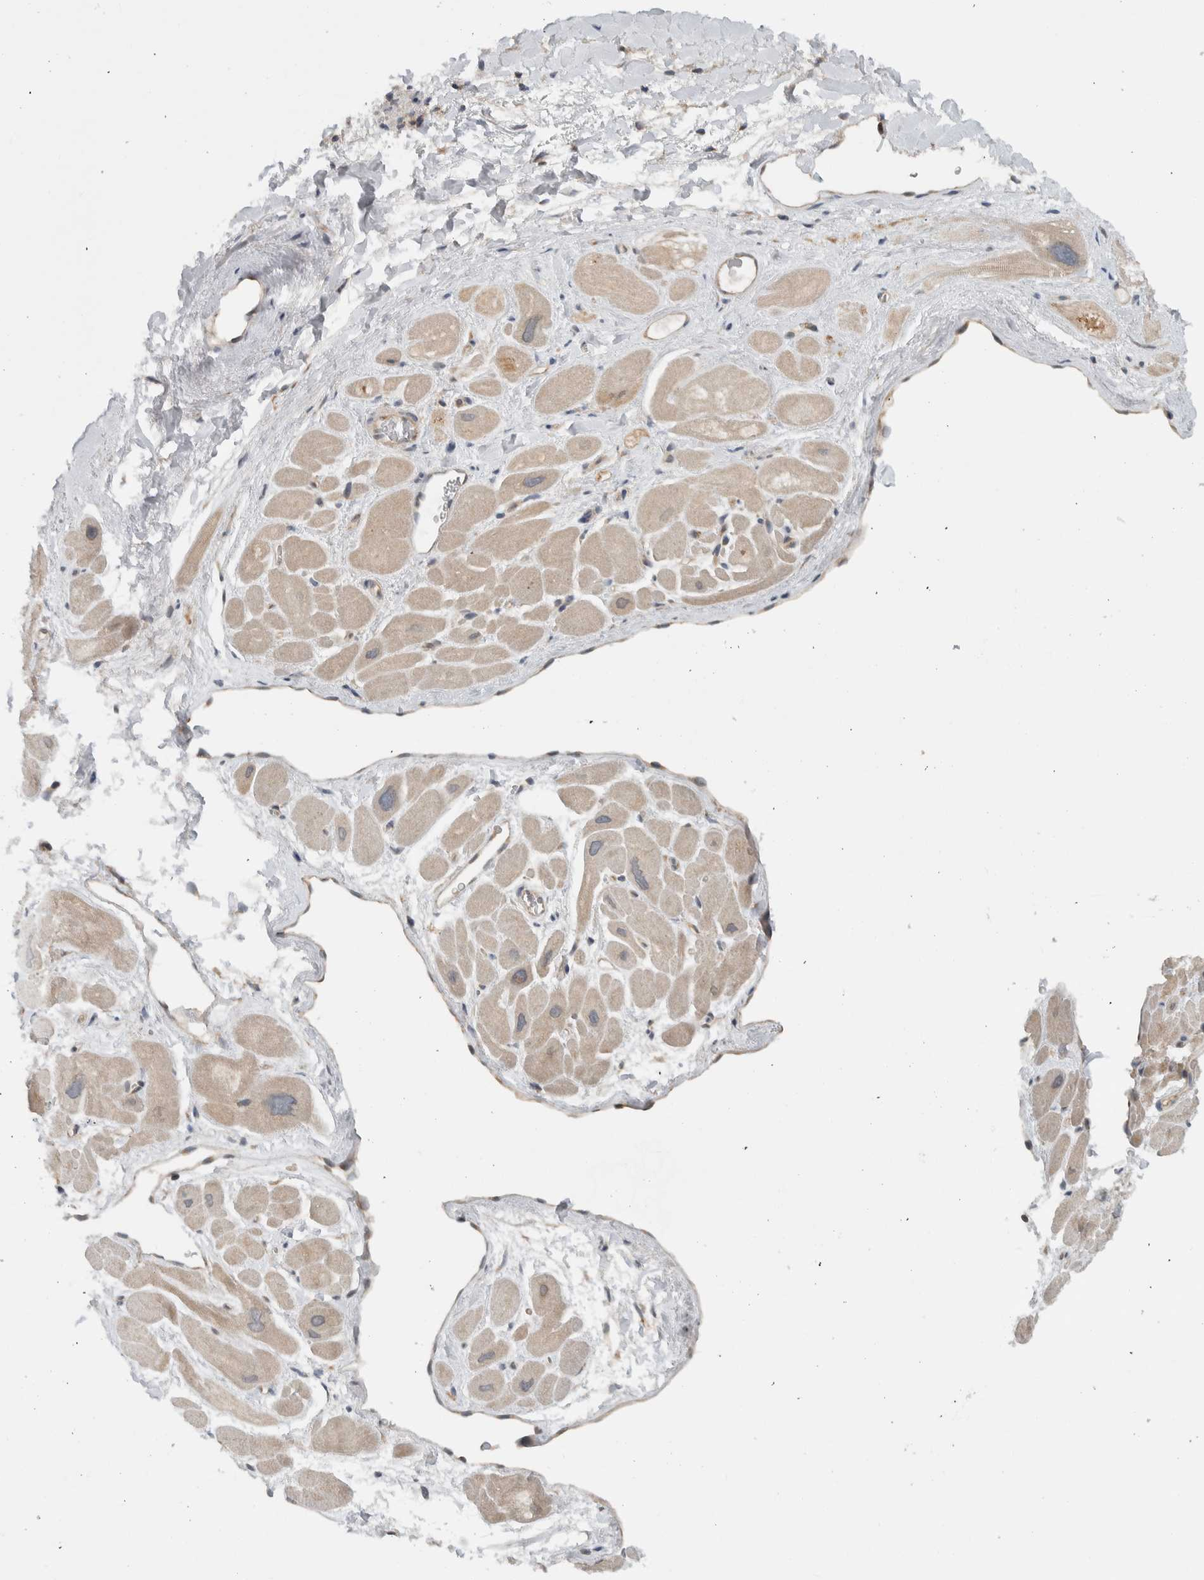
{"staining": {"intensity": "weak", "quantity": "25%-75%", "location": "cytoplasmic/membranous"}, "tissue": "heart muscle", "cell_type": "Cardiomyocytes", "image_type": "normal", "snomed": [{"axis": "morphology", "description": "Normal tissue, NOS"}, {"axis": "topography", "description": "Heart"}], "caption": "Human heart muscle stained with a brown dye exhibits weak cytoplasmic/membranous positive positivity in about 25%-75% of cardiomyocytes.", "gene": "CCDC43", "patient": {"sex": "male", "age": 49}}